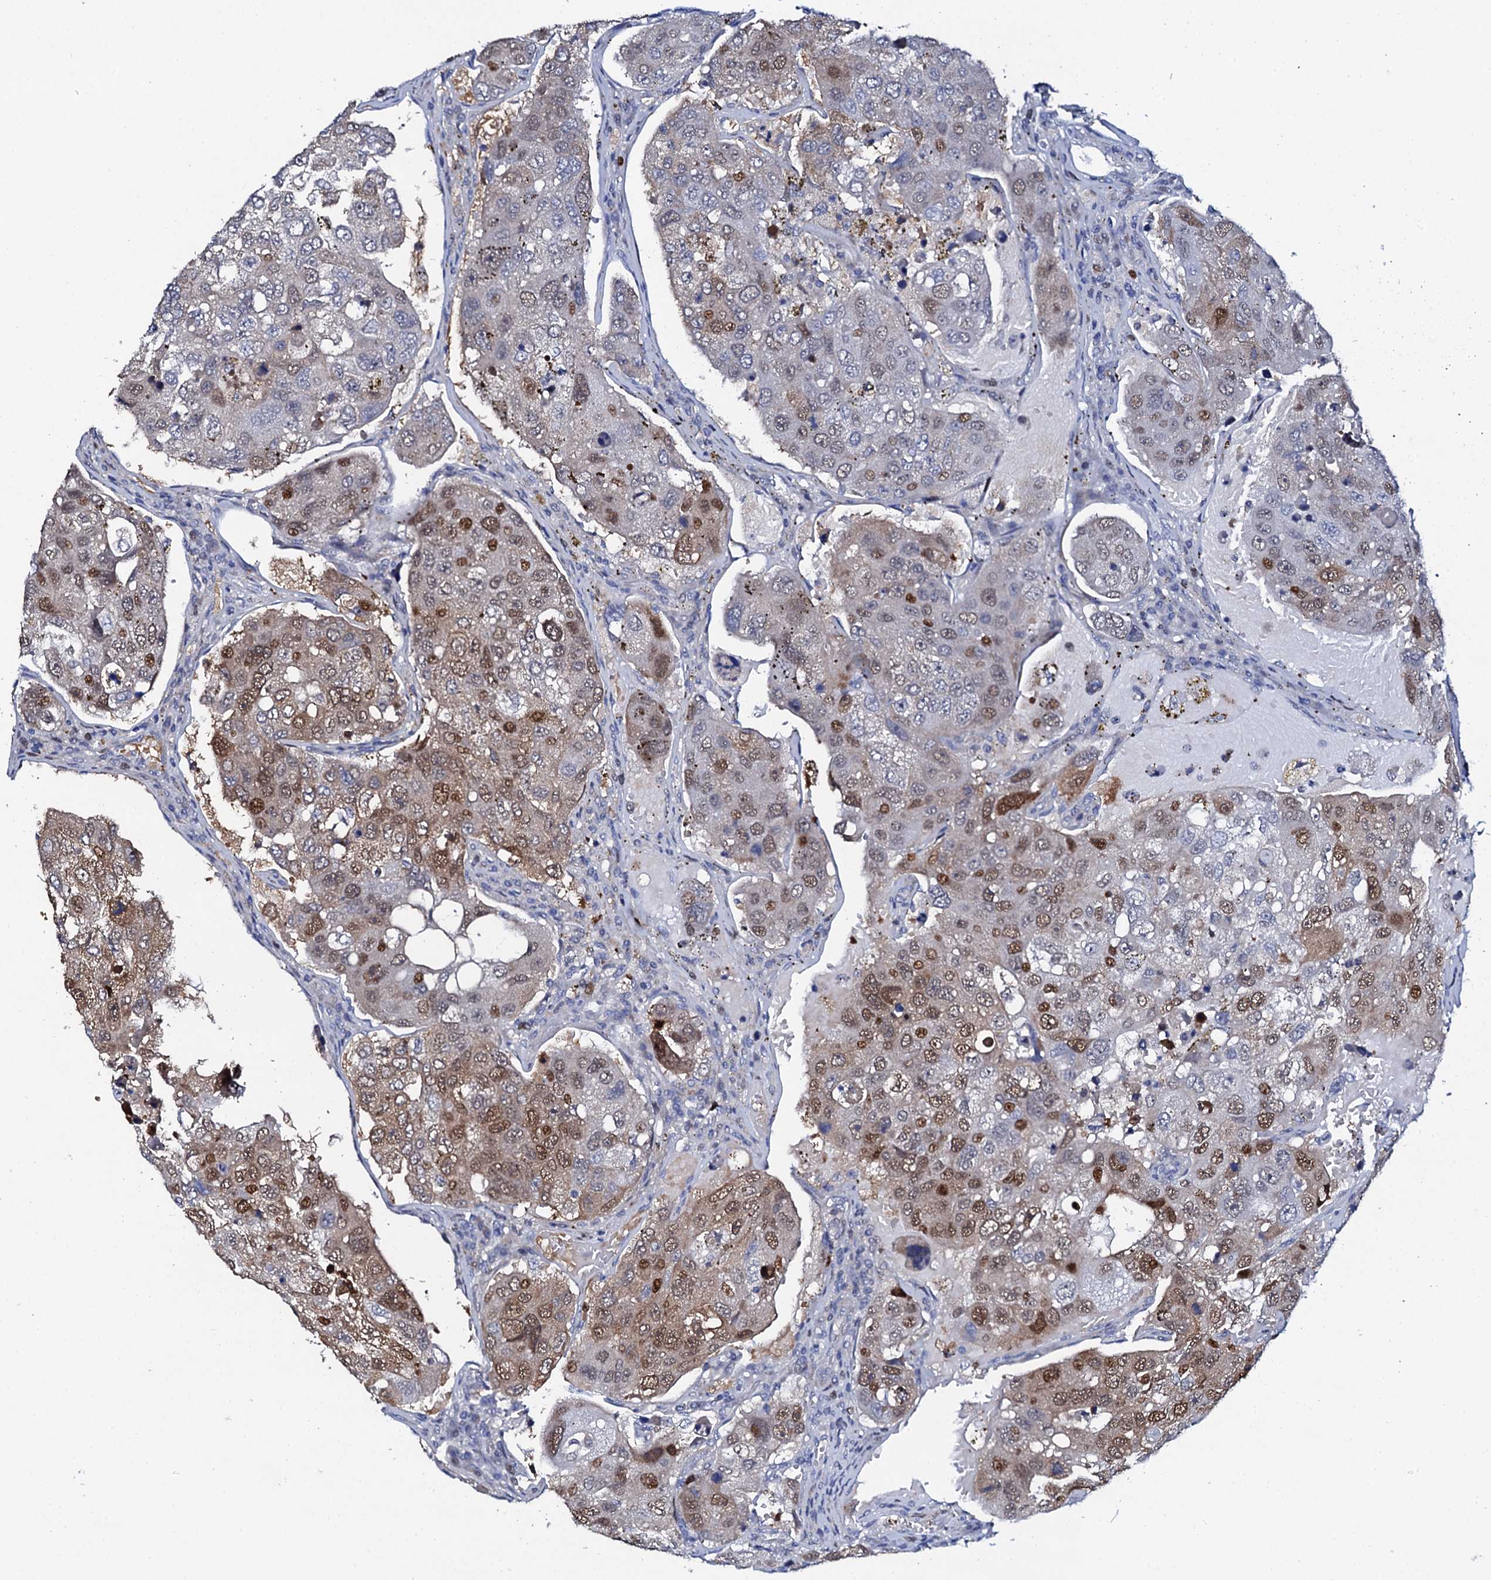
{"staining": {"intensity": "moderate", "quantity": ">75%", "location": "nuclear"}, "tissue": "urothelial cancer", "cell_type": "Tumor cells", "image_type": "cancer", "snomed": [{"axis": "morphology", "description": "Urothelial carcinoma, High grade"}, {"axis": "topography", "description": "Lymph node"}, {"axis": "topography", "description": "Urinary bladder"}], "caption": "Protein expression analysis of urothelial cancer demonstrates moderate nuclear expression in about >75% of tumor cells.", "gene": "NUDT13", "patient": {"sex": "male", "age": 51}}